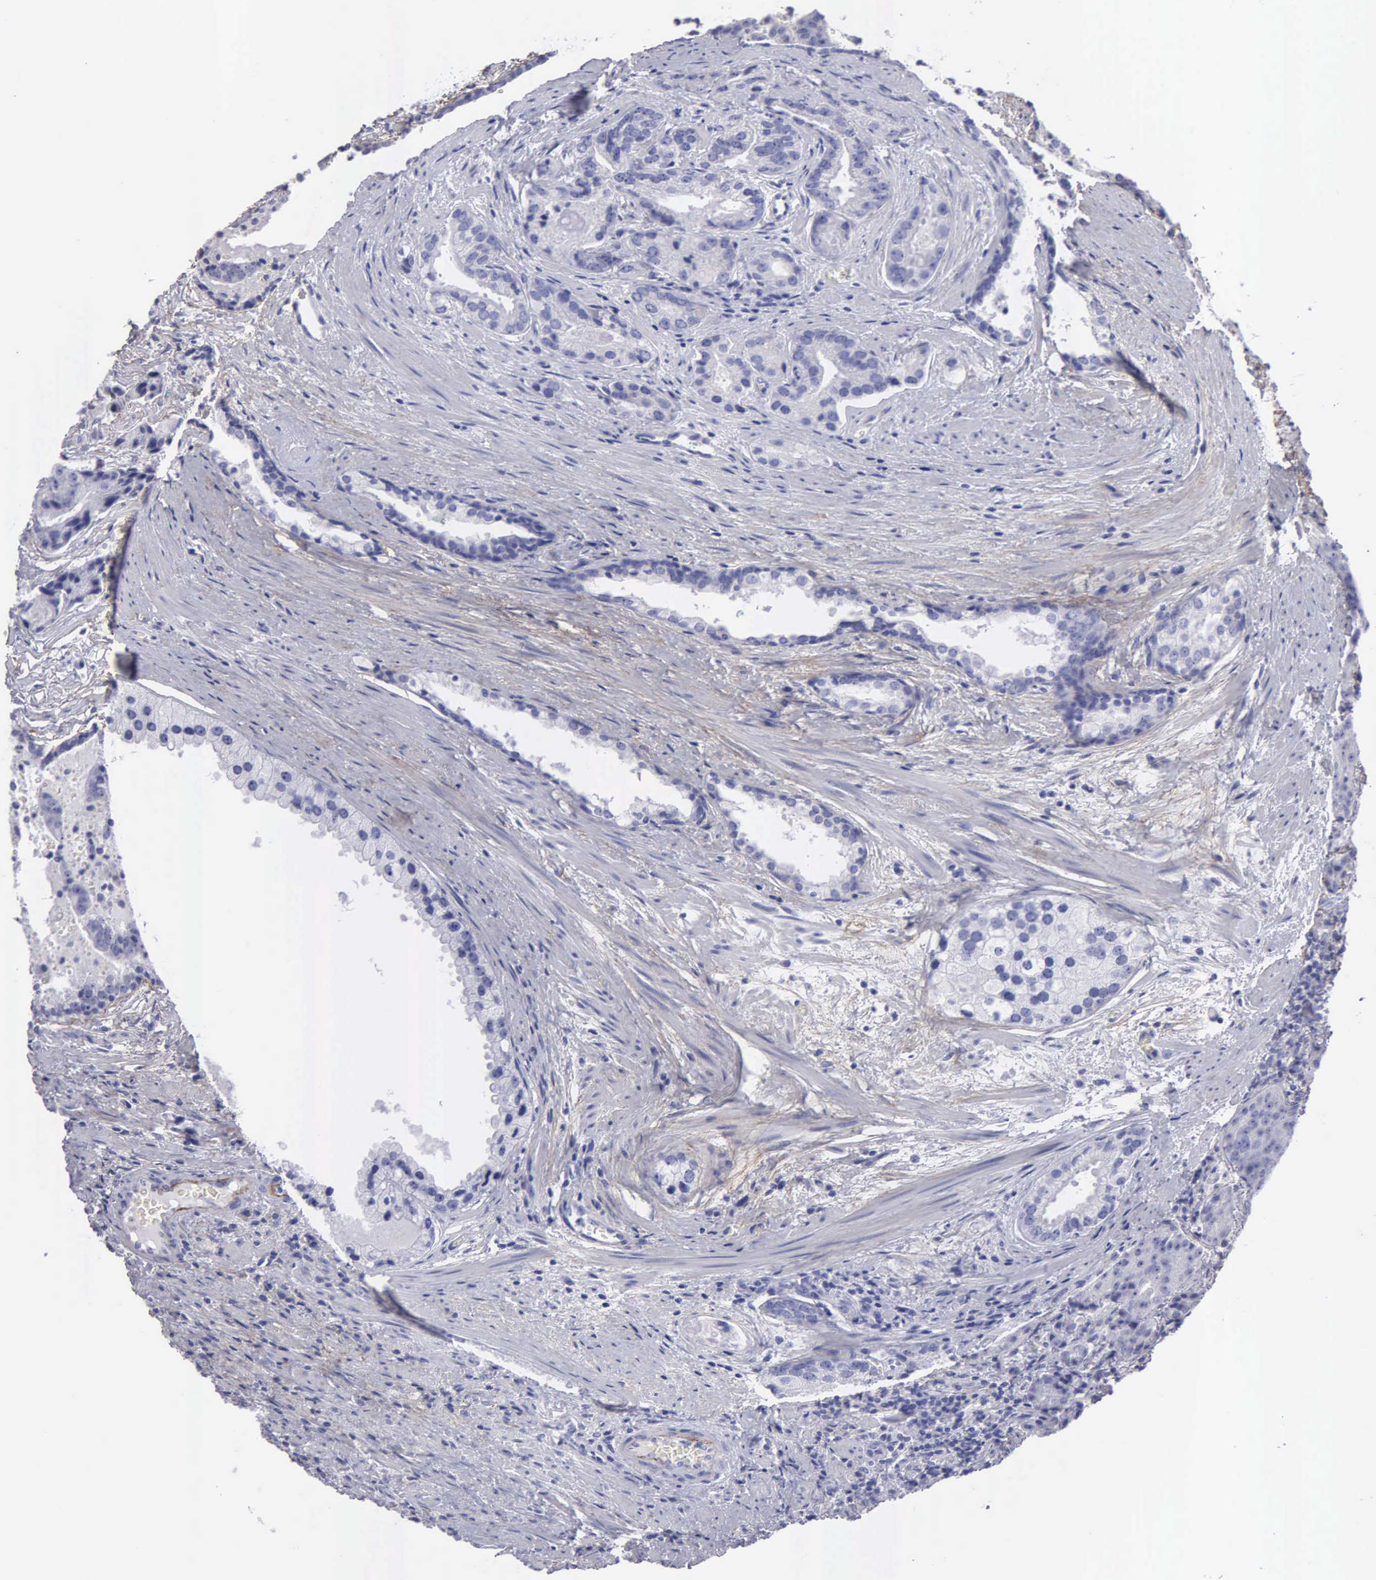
{"staining": {"intensity": "negative", "quantity": "none", "location": "none"}, "tissue": "prostate cancer", "cell_type": "Tumor cells", "image_type": "cancer", "snomed": [{"axis": "morphology", "description": "Adenocarcinoma, Medium grade"}, {"axis": "topography", "description": "Prostate"}], "caption": "A micrograph of human prostate medium-grade adenocarcinoma is negative for staining in tumor cells. (DAB immunohistochemistry (IHC), high magnification).", "gene": "FBLN5", "patient": {"sex": "male", "age": 70}}